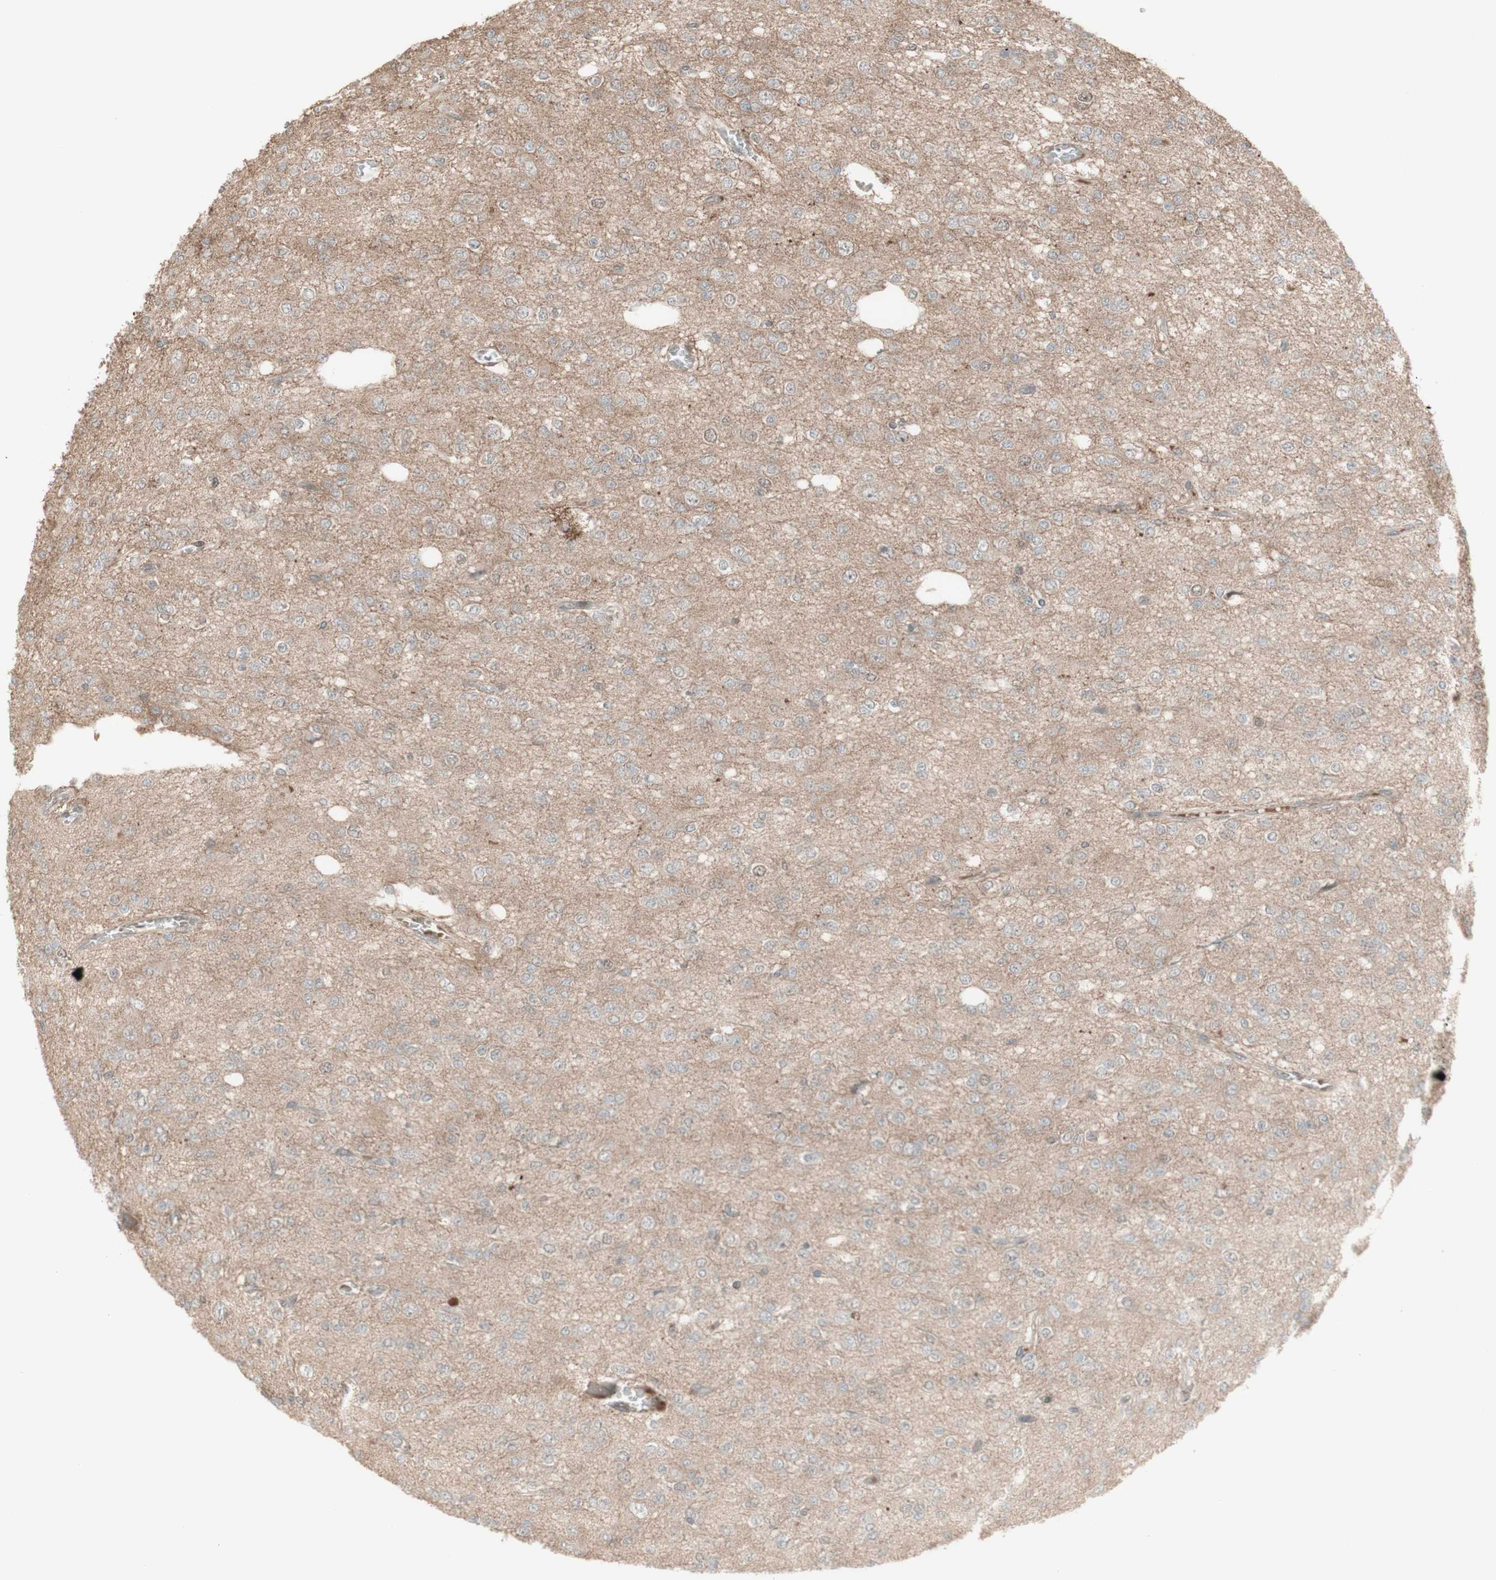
{"staining": {"intensity": "negative", "quantity": "none", "location": "none"}, "tissue": "glioma", "cell_type": "Tumor cells", "image_type": "cancer", "snomed": [{"axis": "morphology", "description": "Glioma, malignant, Low grade"}, {"axis": "topography", "description": "Brain"}], "caption": "An IHC micrograph of glioma is shown. There is no staining in tumor cells of glioma.", "gene": "MSH6", "patient": {"sex": "male", "age": 38}}